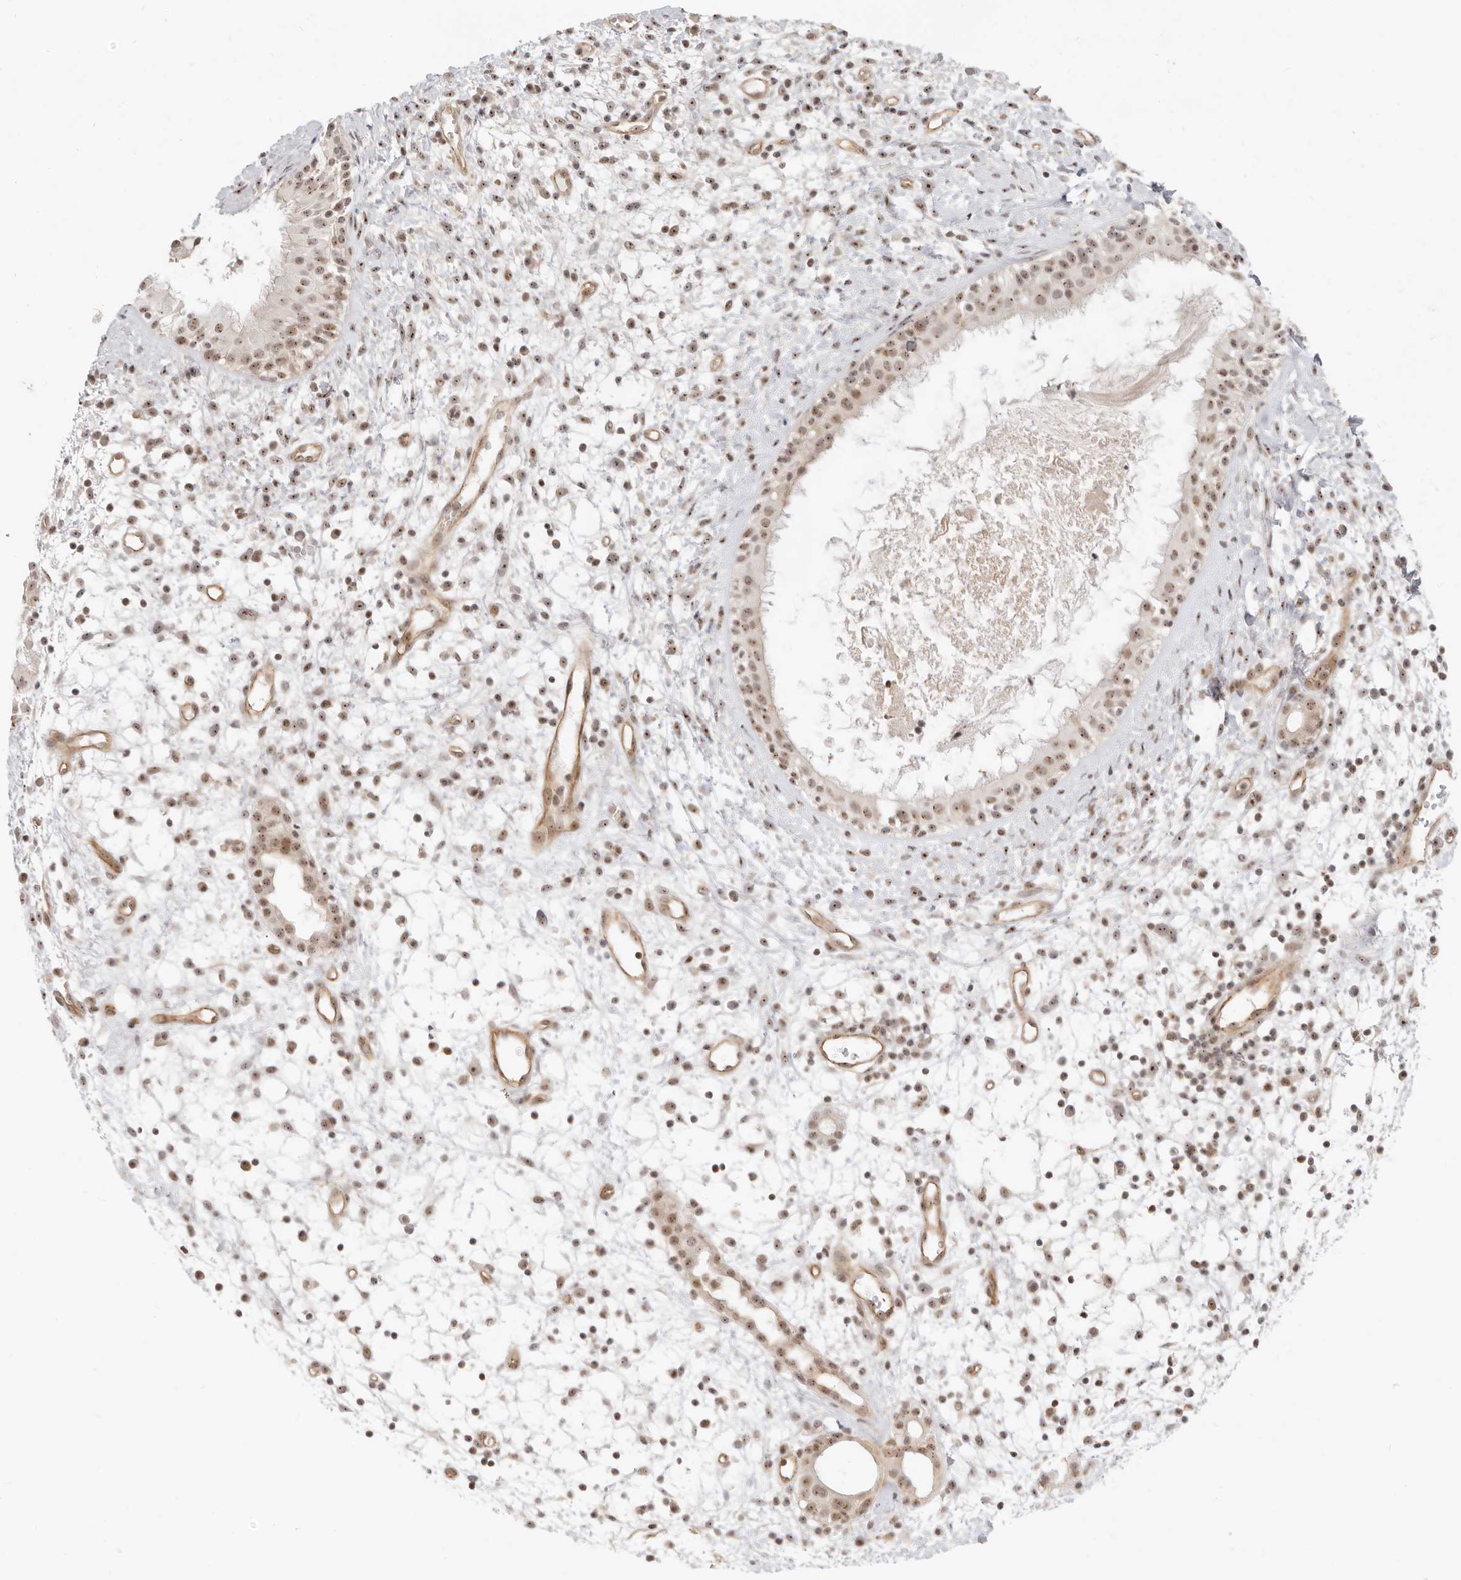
{"staining": {"intensity": "moderate", "quantity": ">75%", "location": "nuclear"}, "tissue": "nasopharynx", "cell_type": "Respiratory epithelial cells", "image_type": "normal", "snomed": [{"axis": "morphology", "description": "Normal tissue, NOS"}, {"axis": "topography", "description": "Nasopharynx"}], "caption": "Respiratory epithelial cells show medium levels of moderate nuclear staining in approximately >75% of cells in unremarkable human nasopharynx. (Stains: DAB in brown, nuclei in blue, Microscopy: brightfield microscopy at high magnification).", "gene": "BAP1", "patient": {"sex": "male", "age": 22}}